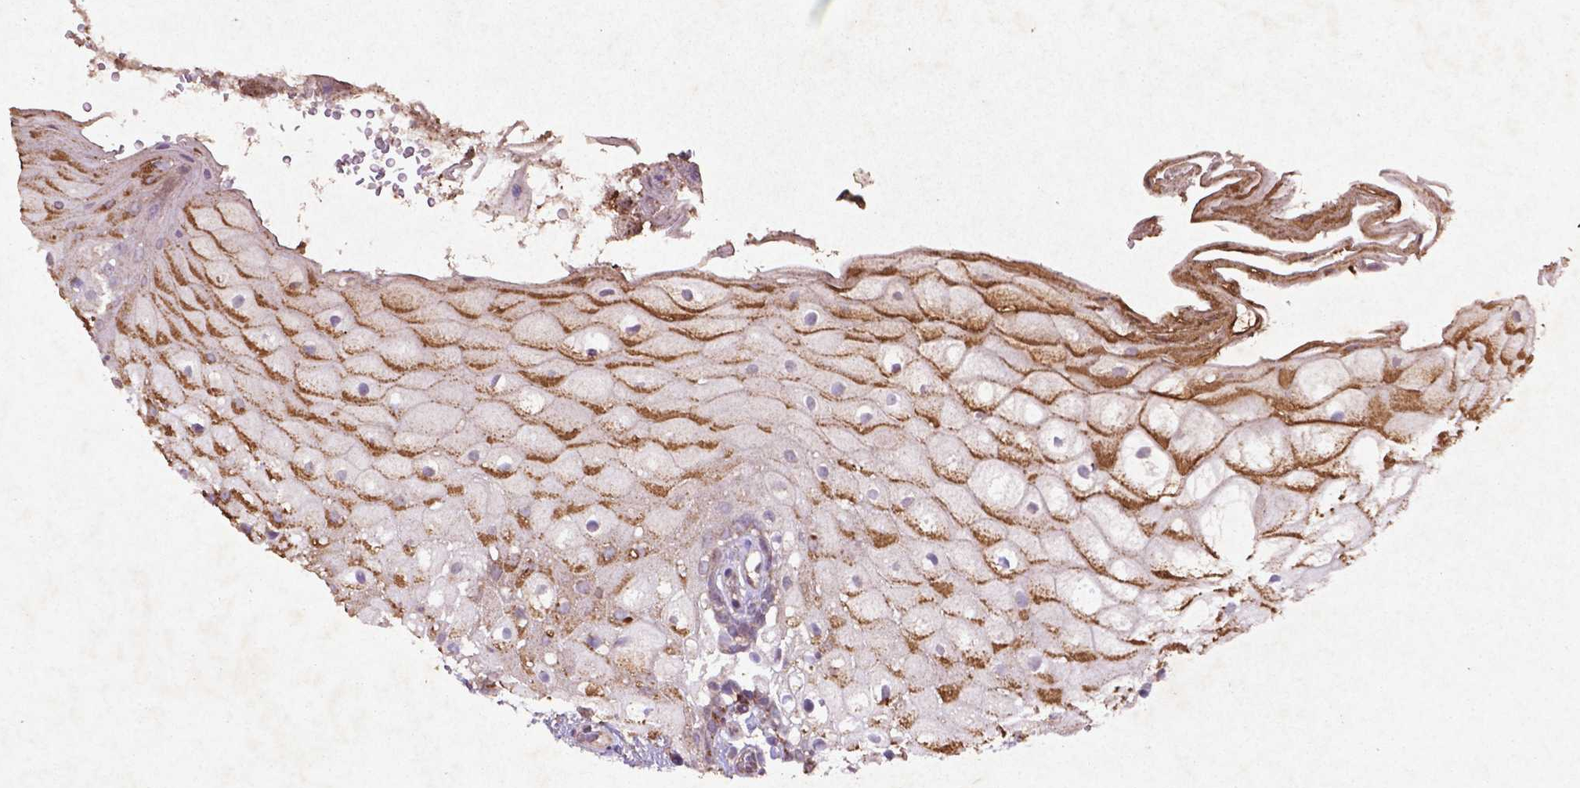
{"staining": {"intensity": "moderate", "quantity": "25%-75%", "location": "cytoplasmic/membranous"}, "tissue": "oral mucosa", "cell_type": "Squamous epithelial cells", "image_type": "normal", "snomed": [{"axis": "morphology", "description": "Normal tissue, NOS"}, {"axis": "morphology", "description": "Squamous cell carcinoma, NOS"}, {"axis": "topography", "description": "Oral tissue"}, {"axis": "topography", "description": "Head-Neck"}], "caption": "Approximately 25%-75% of squamous epithelial cells in unremarkable human oral mucosa show moderate cytoplasmic/membranous protein positivity as visualized by brown immunohistochemical staining.", "gene": "MTOR", "patient": {"sex": "male", "age": 69}}